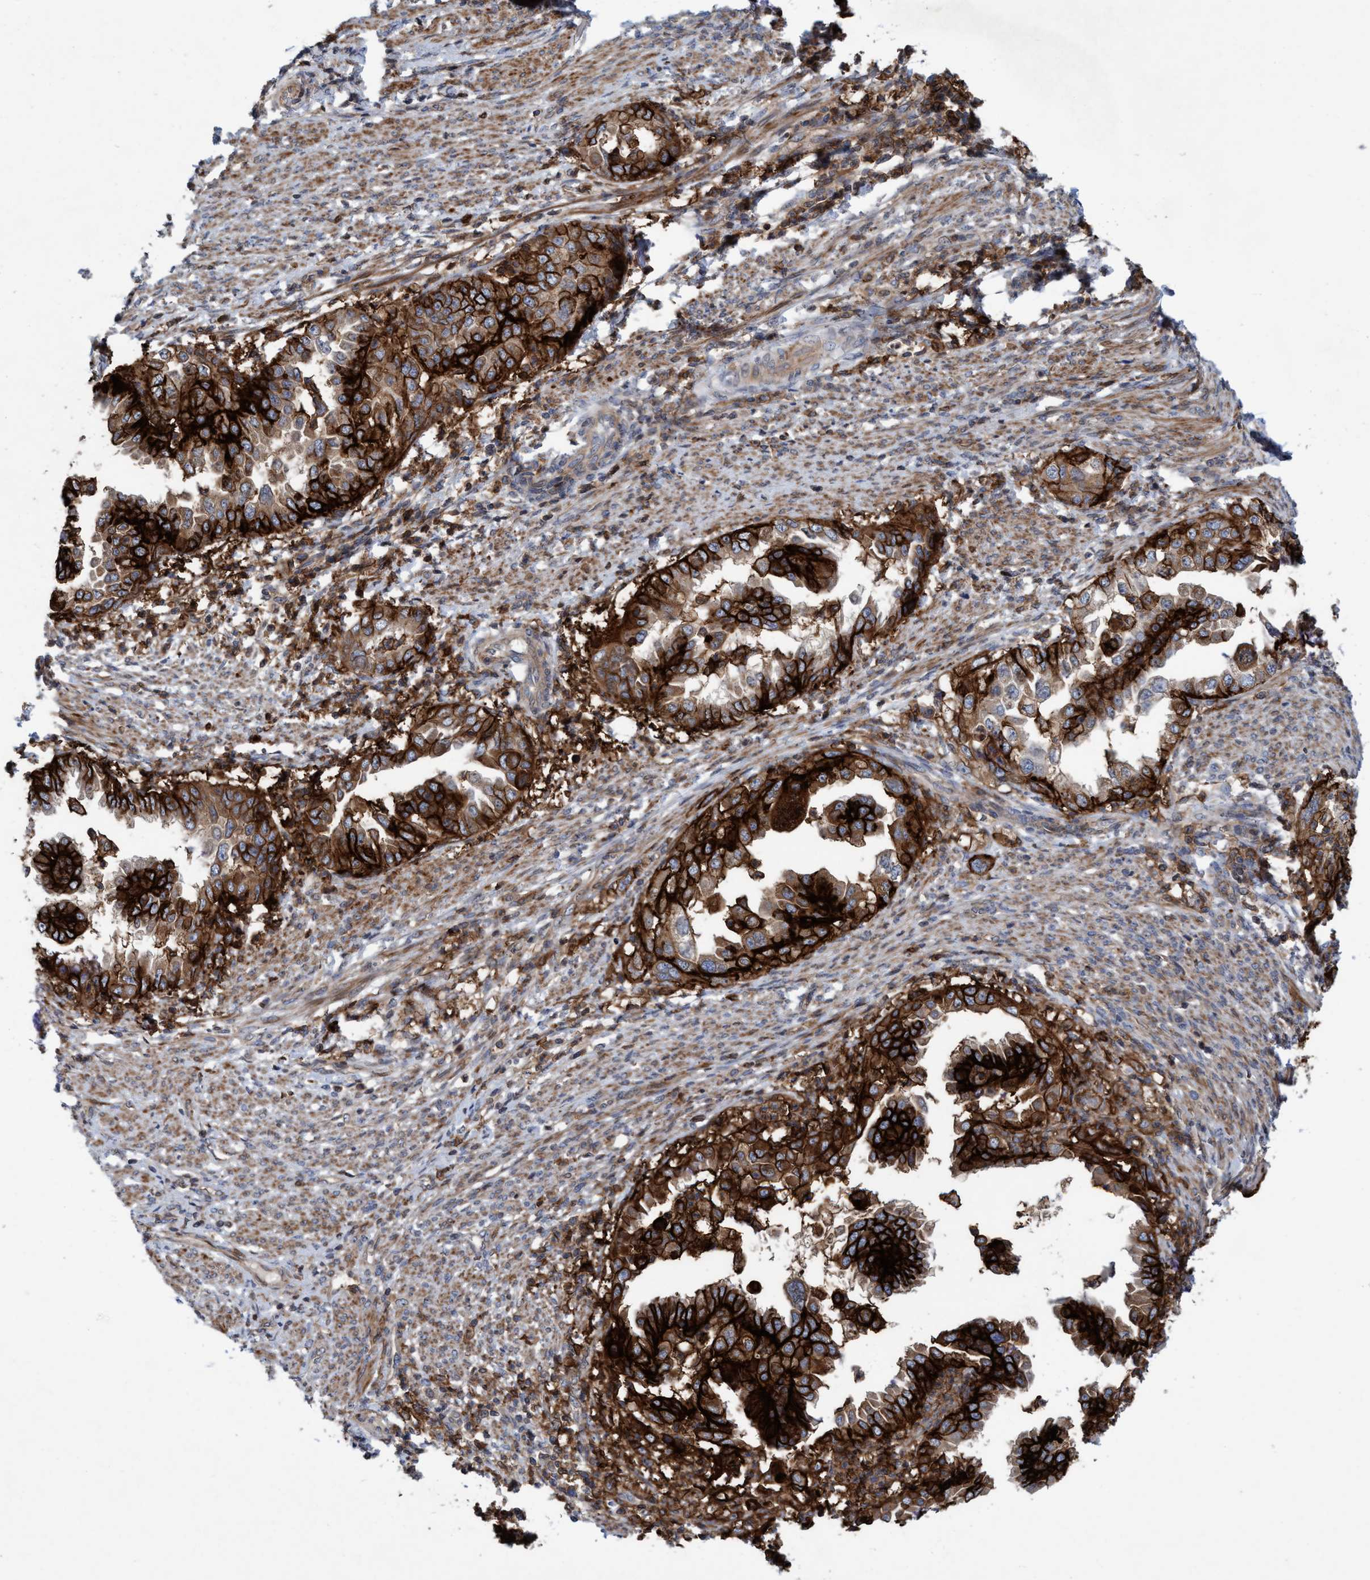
{"staining": {"intensity": "strong", "quantity": ">75%", "location": "cytoplasmic/membranous"}, "tissue": "endometrial cancer", "cell_type": "Tumor cells", "image_type": "cancer", "snomed": [{"axis": "morphology", "description": "Adenocarcinoma, NOS"}, {"axis": "topography", "description": "Endometrium"}], "caption": "This photomicrograph reveals immunohistochemistry staining of endometrial cancer, with high strong cytoplasmic/membranous expression in about >75% of tumor cells.", "gene": "SLC16A3", "patient": {"sex": "female", "age": 85}}